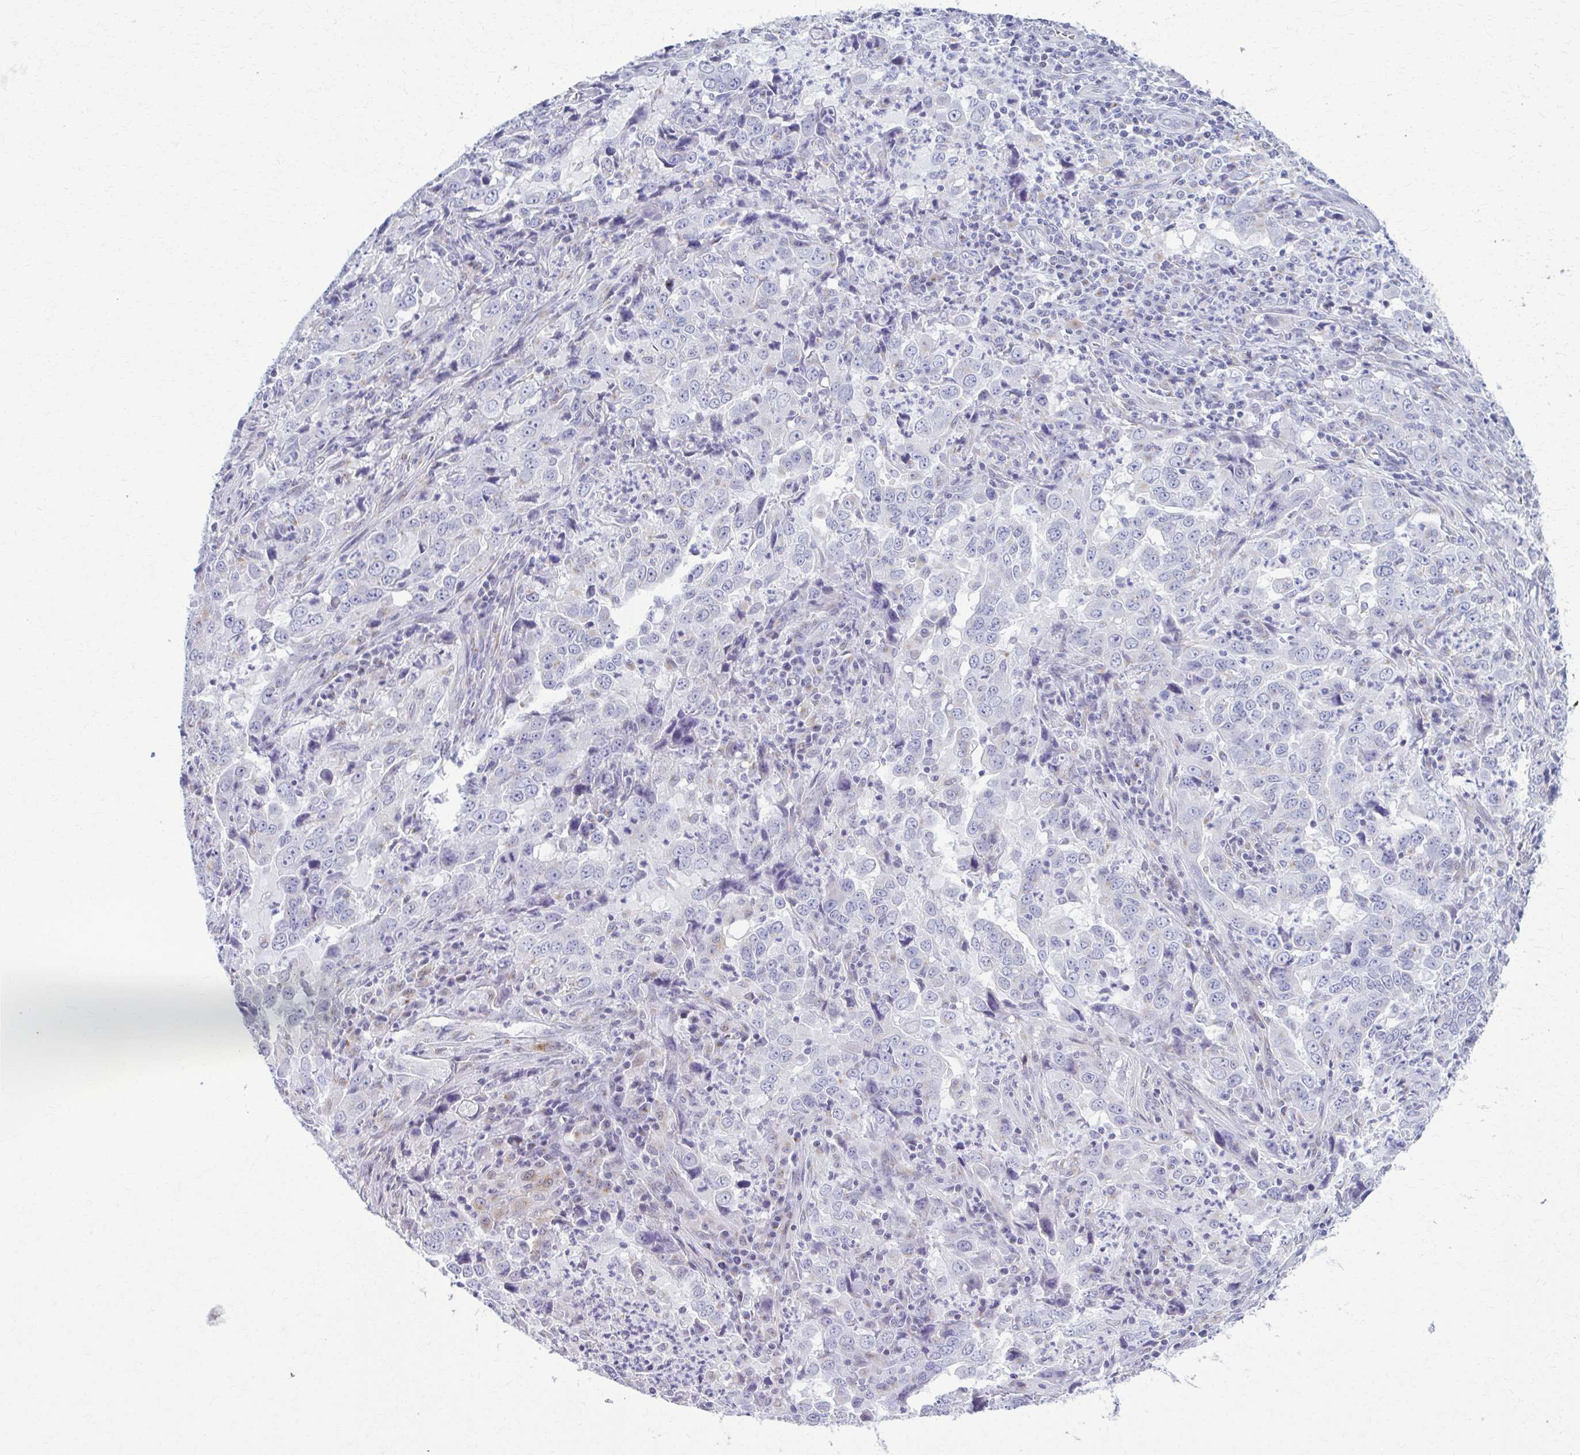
{"staining": {"intensity": "negative", "quantity": "none", "location": "none"}, "tissue": "lung cancer", "cell_type": "Tumor cells", "image_type": "cancer", "snomed": [{"axis": "morphology", "description": "Adenocarcinoma, NOS"}, {"axis": "topography", "description": "Lung"}], "caption": "High power microscopy image of an IHC image of adenocarcinoma (lung), revealing no significant expression in tumor cells.", "gene": "SCLY", "patient": {"sex": "male", "age": 67}}